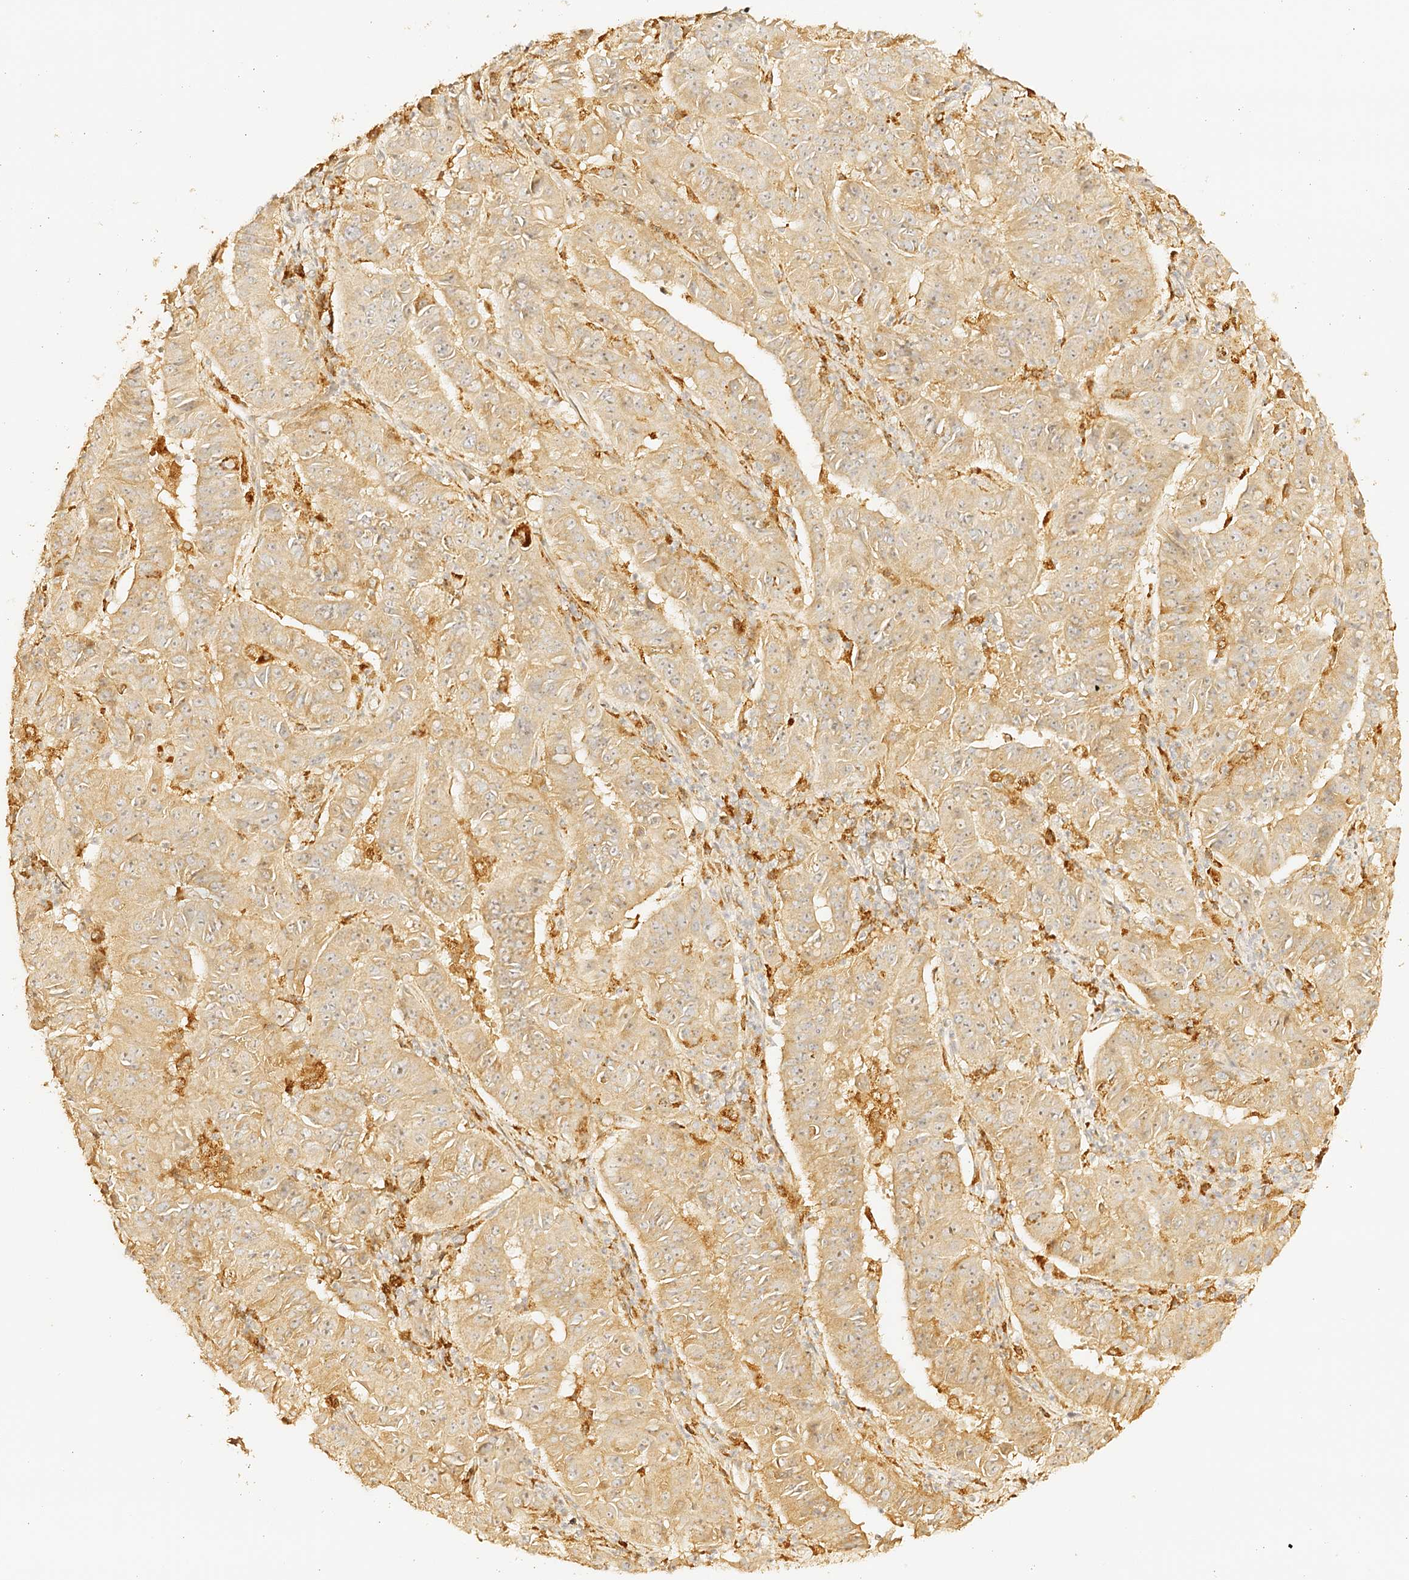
{"staining": {"intensity": "weak", "quantity": "25%-75%", "location": "cytoplasmic/membranous"}, "tissue": "pancreatic cancer", "cell_type": "Tumor cells", "image_type": "cancer", "snomed": [{"axis": "morphology", "description": "Adenocarcinoma, NOS"}, {"axis": "topography", "description": "Pancreas"}], "caption": "Weak cytoplasmic/membranous staining is identified in approximately 25%-75% of tumor cells in pancreatic adenocarcinoma.", "gene": "DMXL2", "patient": {"sex": "male", "age": 63}}